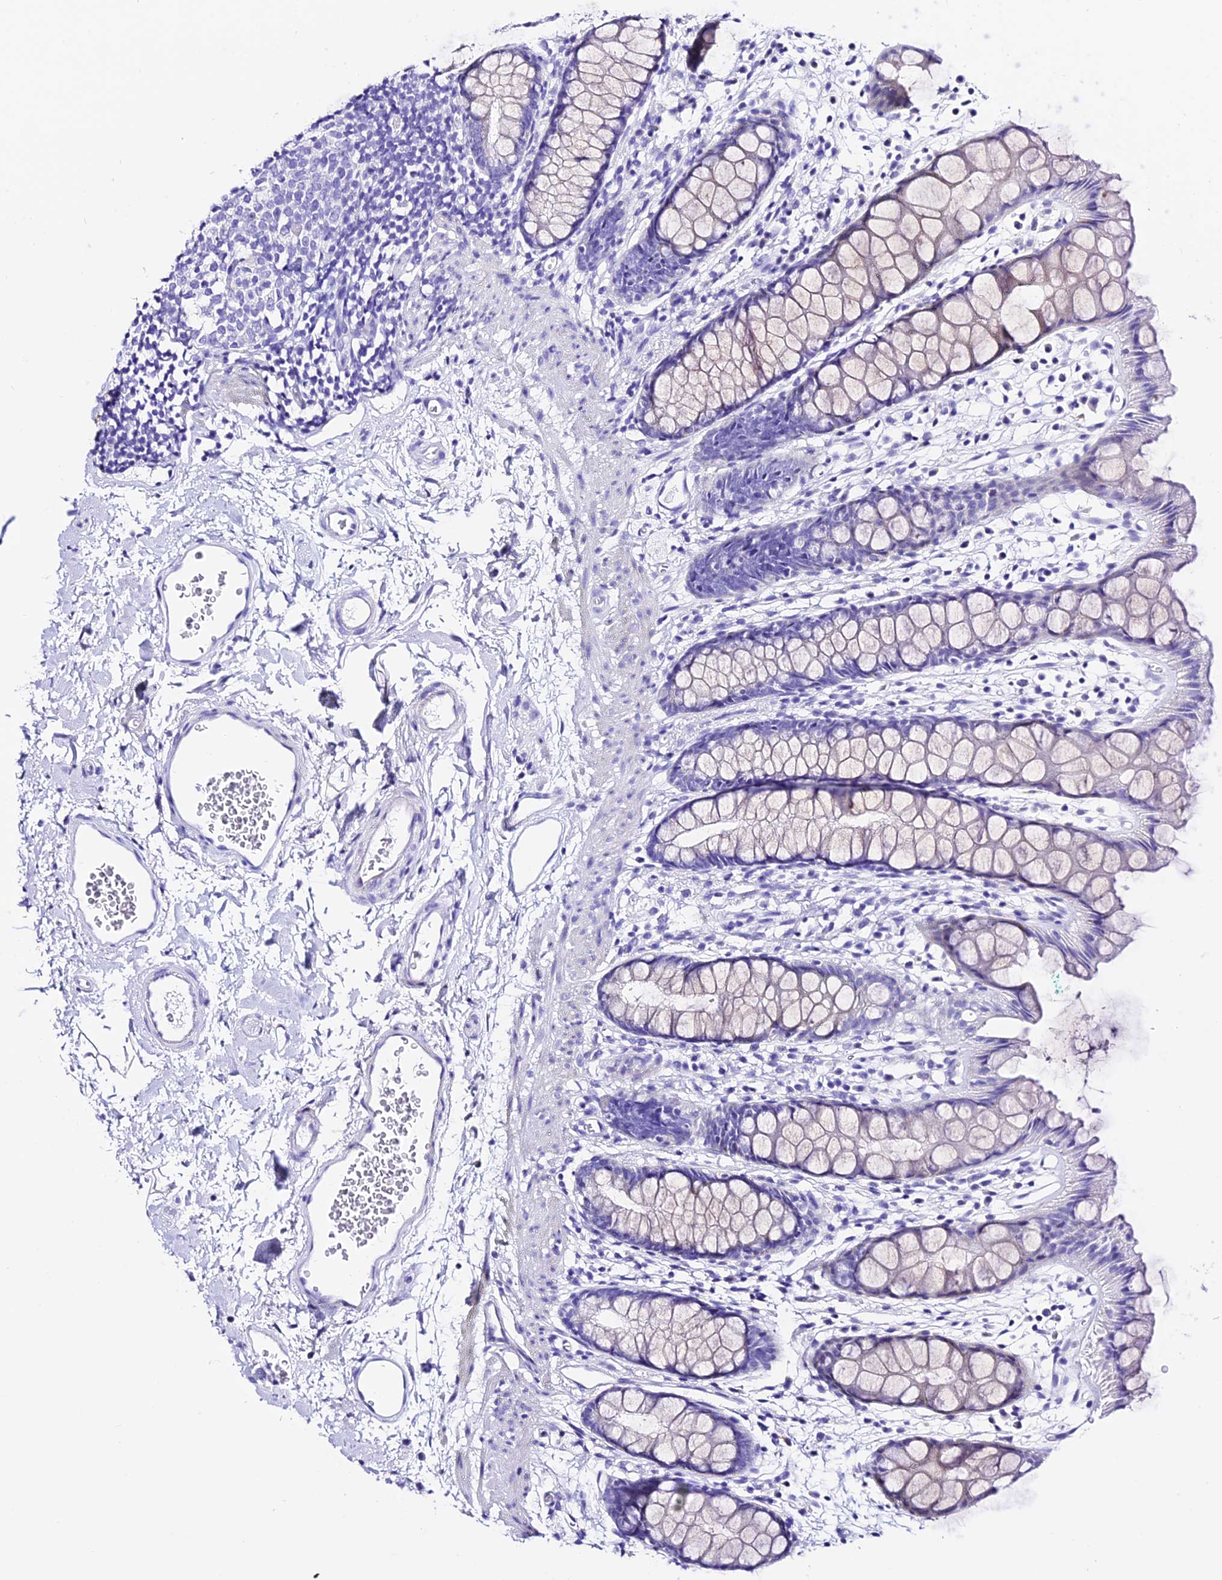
{"staining": {"intensity": "negative", "quantity": "none", "location": "none"}, "tissue": "rectum", "cell_type": "Glandular cells", "image_type": "normal", "snomed": [{"axis": "morphology", "description": "Normal tissue, NOS"}, {"axis": "topography", "description": "Rectum"}], "caption": "Human rectum stained for a protein using immunohistochemistry (IHC) reveals no positivity in glandular cells.", "gene": "TRMT44", "patient": {"sex": "female", "age": 65}}